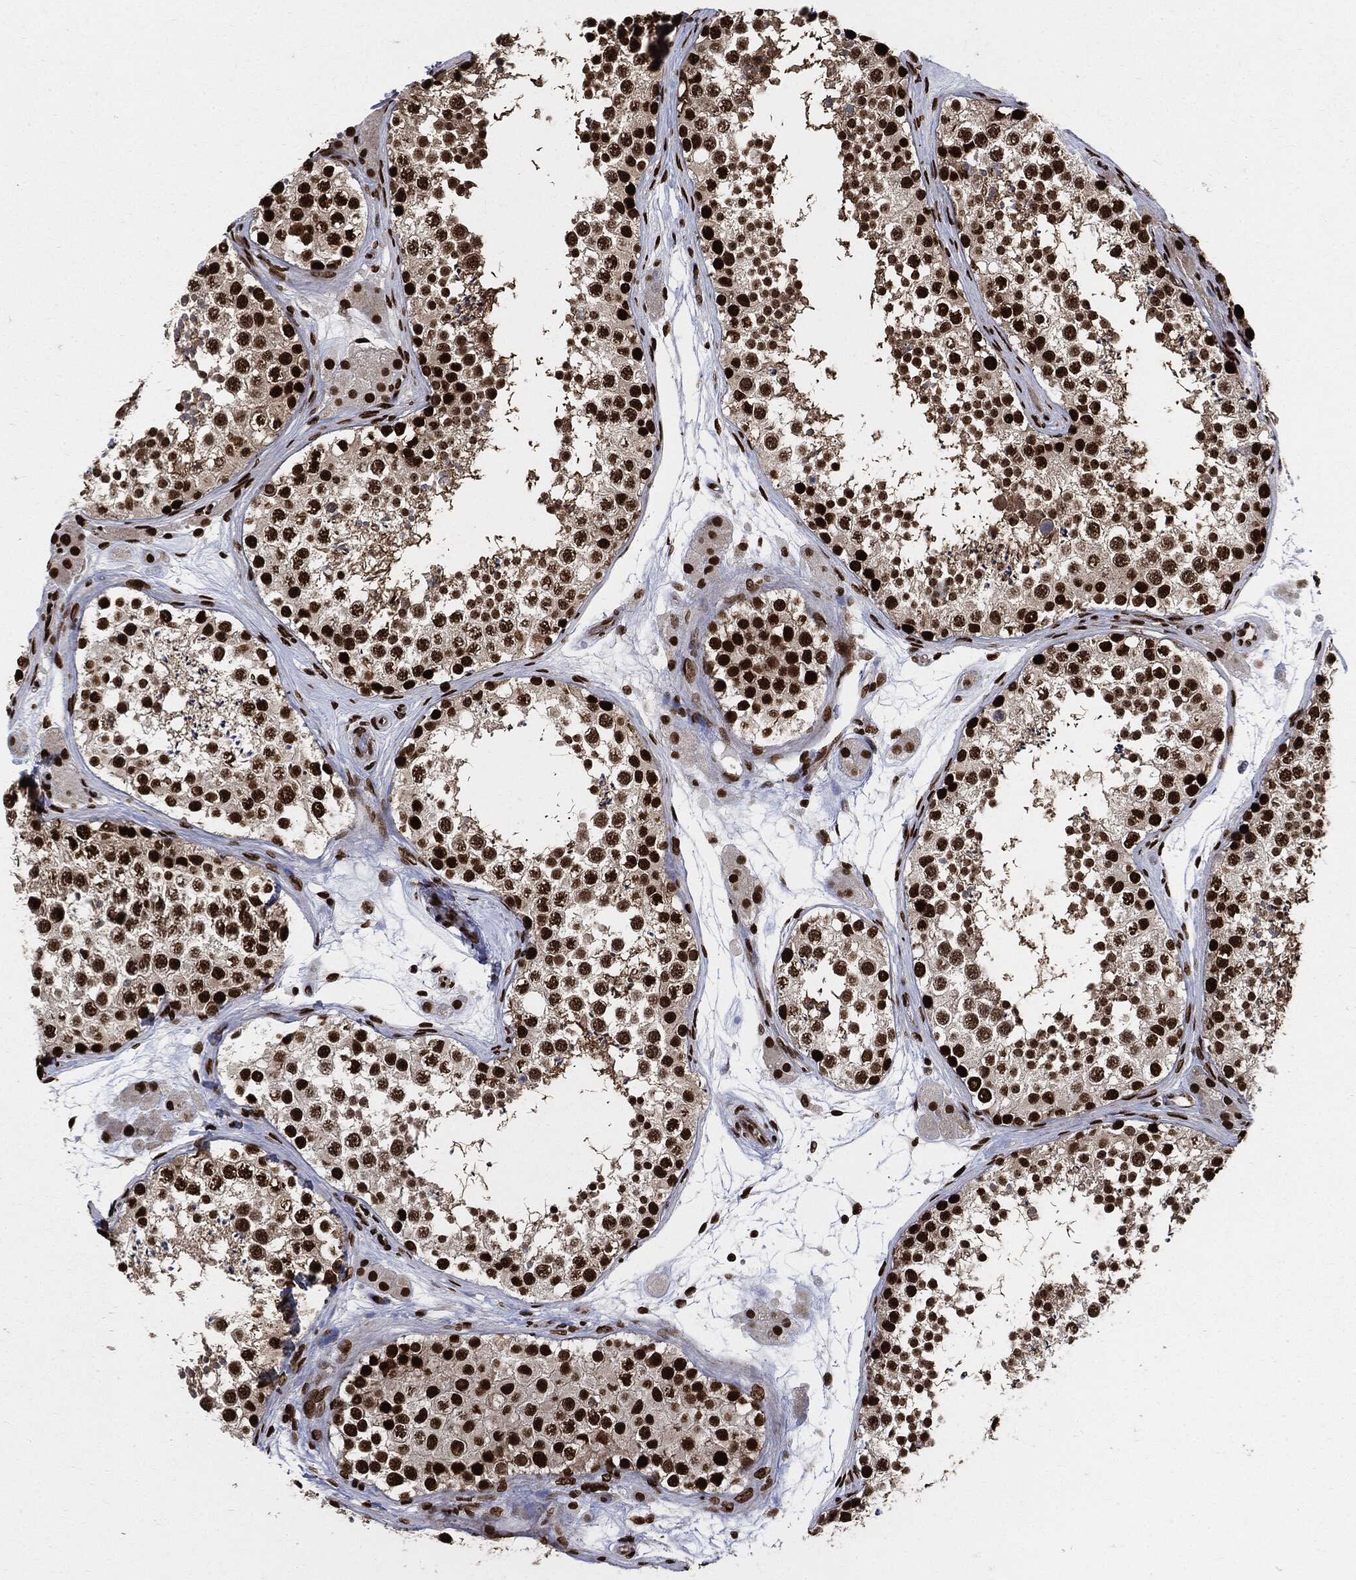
{"staining": {"intensity": "strong", "quantity": ">75%", "location": "nuclear"}, "tissue": "testis", "cell_type": "Cells in seminiferous ducts", "image_type": "normal", "snomed": [{"axis": "morphology", "description": "Normal tissue, NOS"}, {"axis": "topography", "description": "Testis"}], "caption": "Immunohistochemical staining of normal human testis shows >75% levels of strong nuclear protein positivity in about >75% of cells in seminiferous ducts.", "gene": "RECQL", "patient": {"sex": "male", "age": 41}}